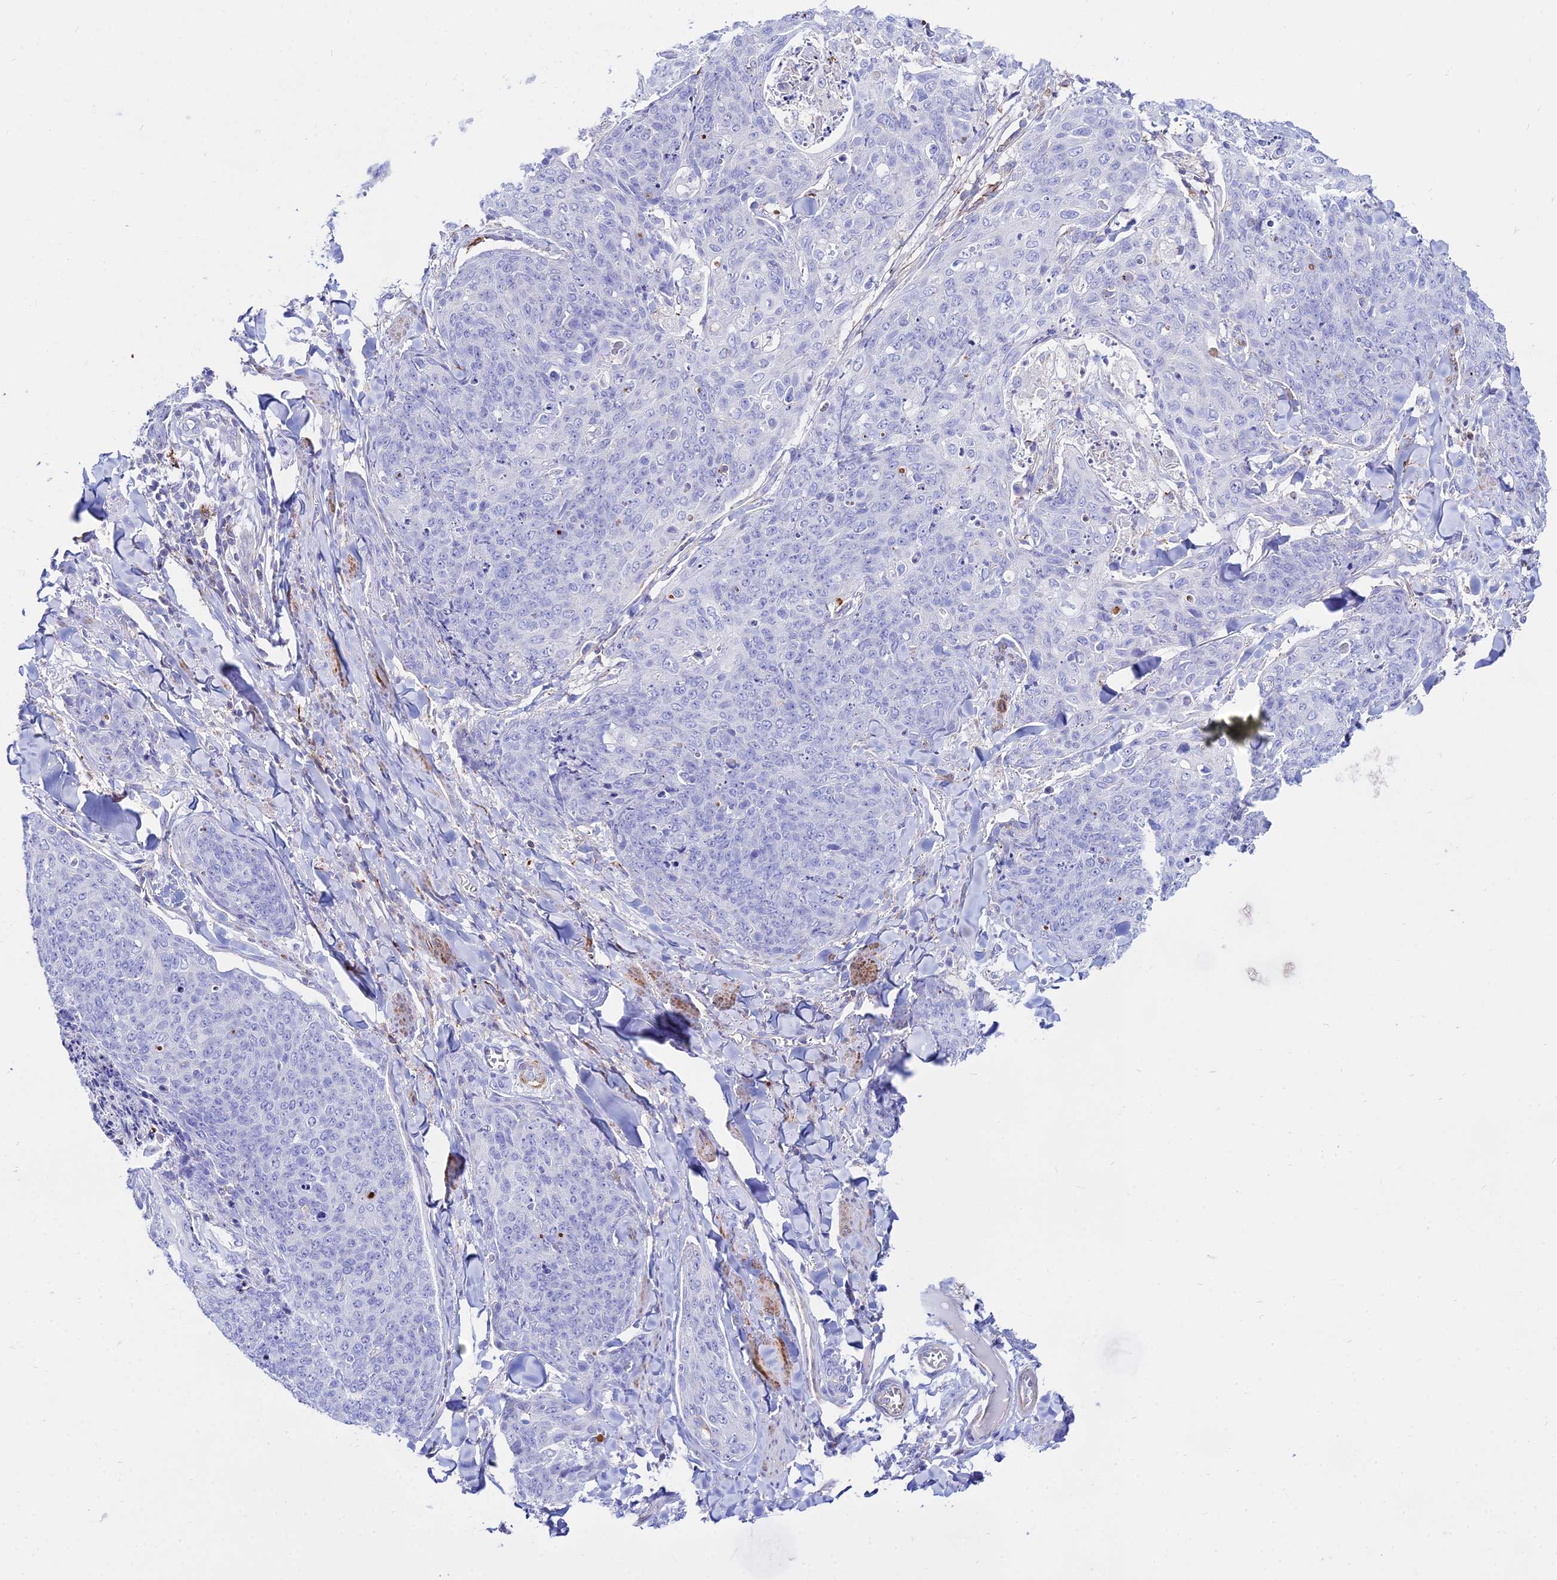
{"staining": {"intensity": "negative", "quantity": "none", "location": "none"}, "tissue": "skin cancer", "cell_type": "Tumor cells", "image_type": "cancer", "snomed": [{"axis": "morphology", "description": "Squamous cell carcinoma, NOS"}, {"axis": "topography", "description": "Skin"}, {"axis": "topography", "description": "Vulva"}], "caption": "Micrograph shows no significant protein expression in tumor cells of skin cancer. The staining was performed using DAB (3,3'-diaminobenzidine) to visualize the protein expression in brown, while the nuclei were stained in blue with hematoxylin (Magnification: 20x).", "gene": "DLX1", "patient": {"sex": "female", "age": 85}}